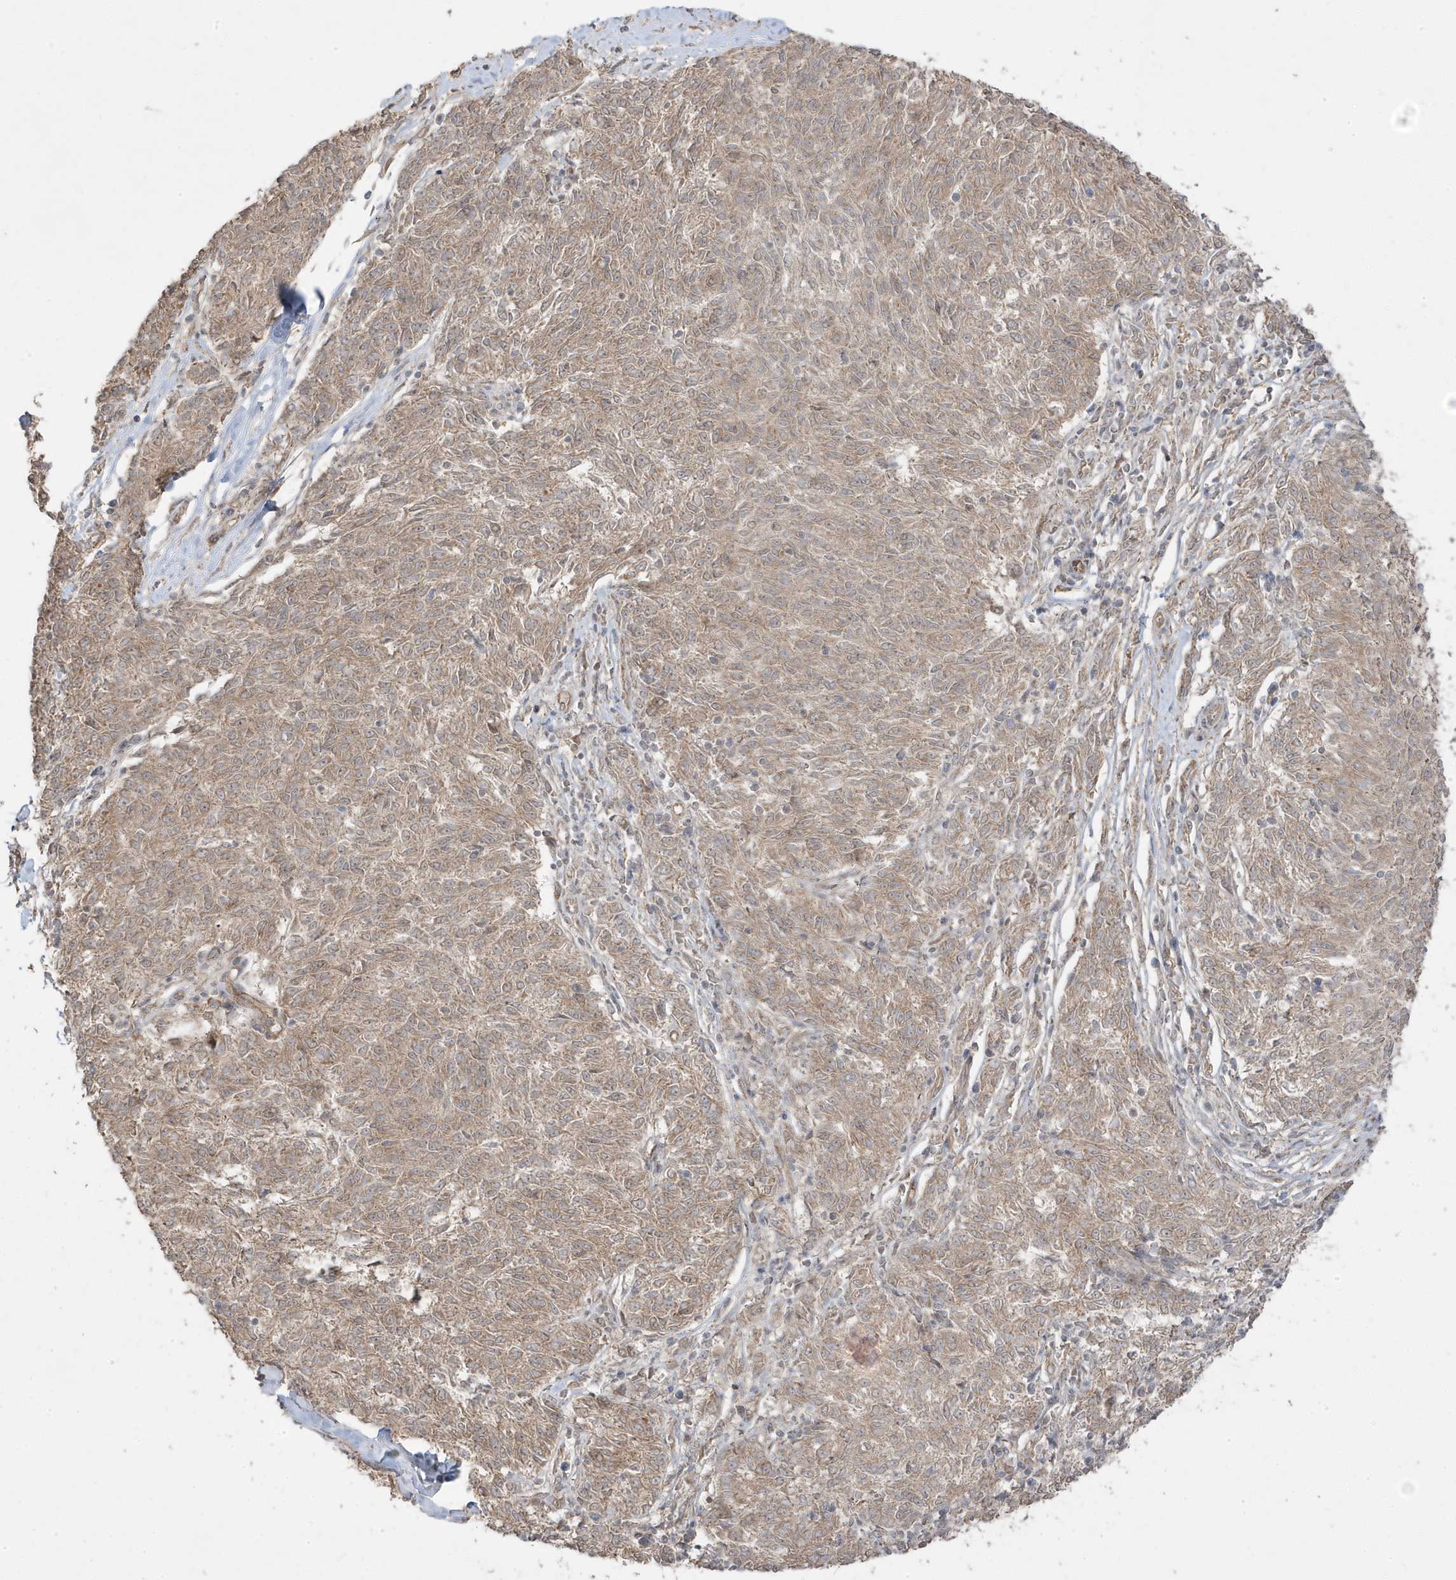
{"staining": {"intensity": "weak", "quantity": ">75%", "location": "cytoplasmic/membranous"}, "tissue": "melanoma", "cell_type": "Tumor cells", "image_type": "cancer", "snomed": [{"axis": "morphology", "description": "Malignant melanoma, NOS"}, {"axis": "topography", "description": "Skin"}], "caption": "Protein analysis of melanoma tissue demonstrates weak cytoplasmic/membranous staining in about >75% of tumor cells. (DAB IHC with brightfield microscopy, high magnification).", "gene": "DNAJC12", "patient": {"sex": "female", "age": 72}}